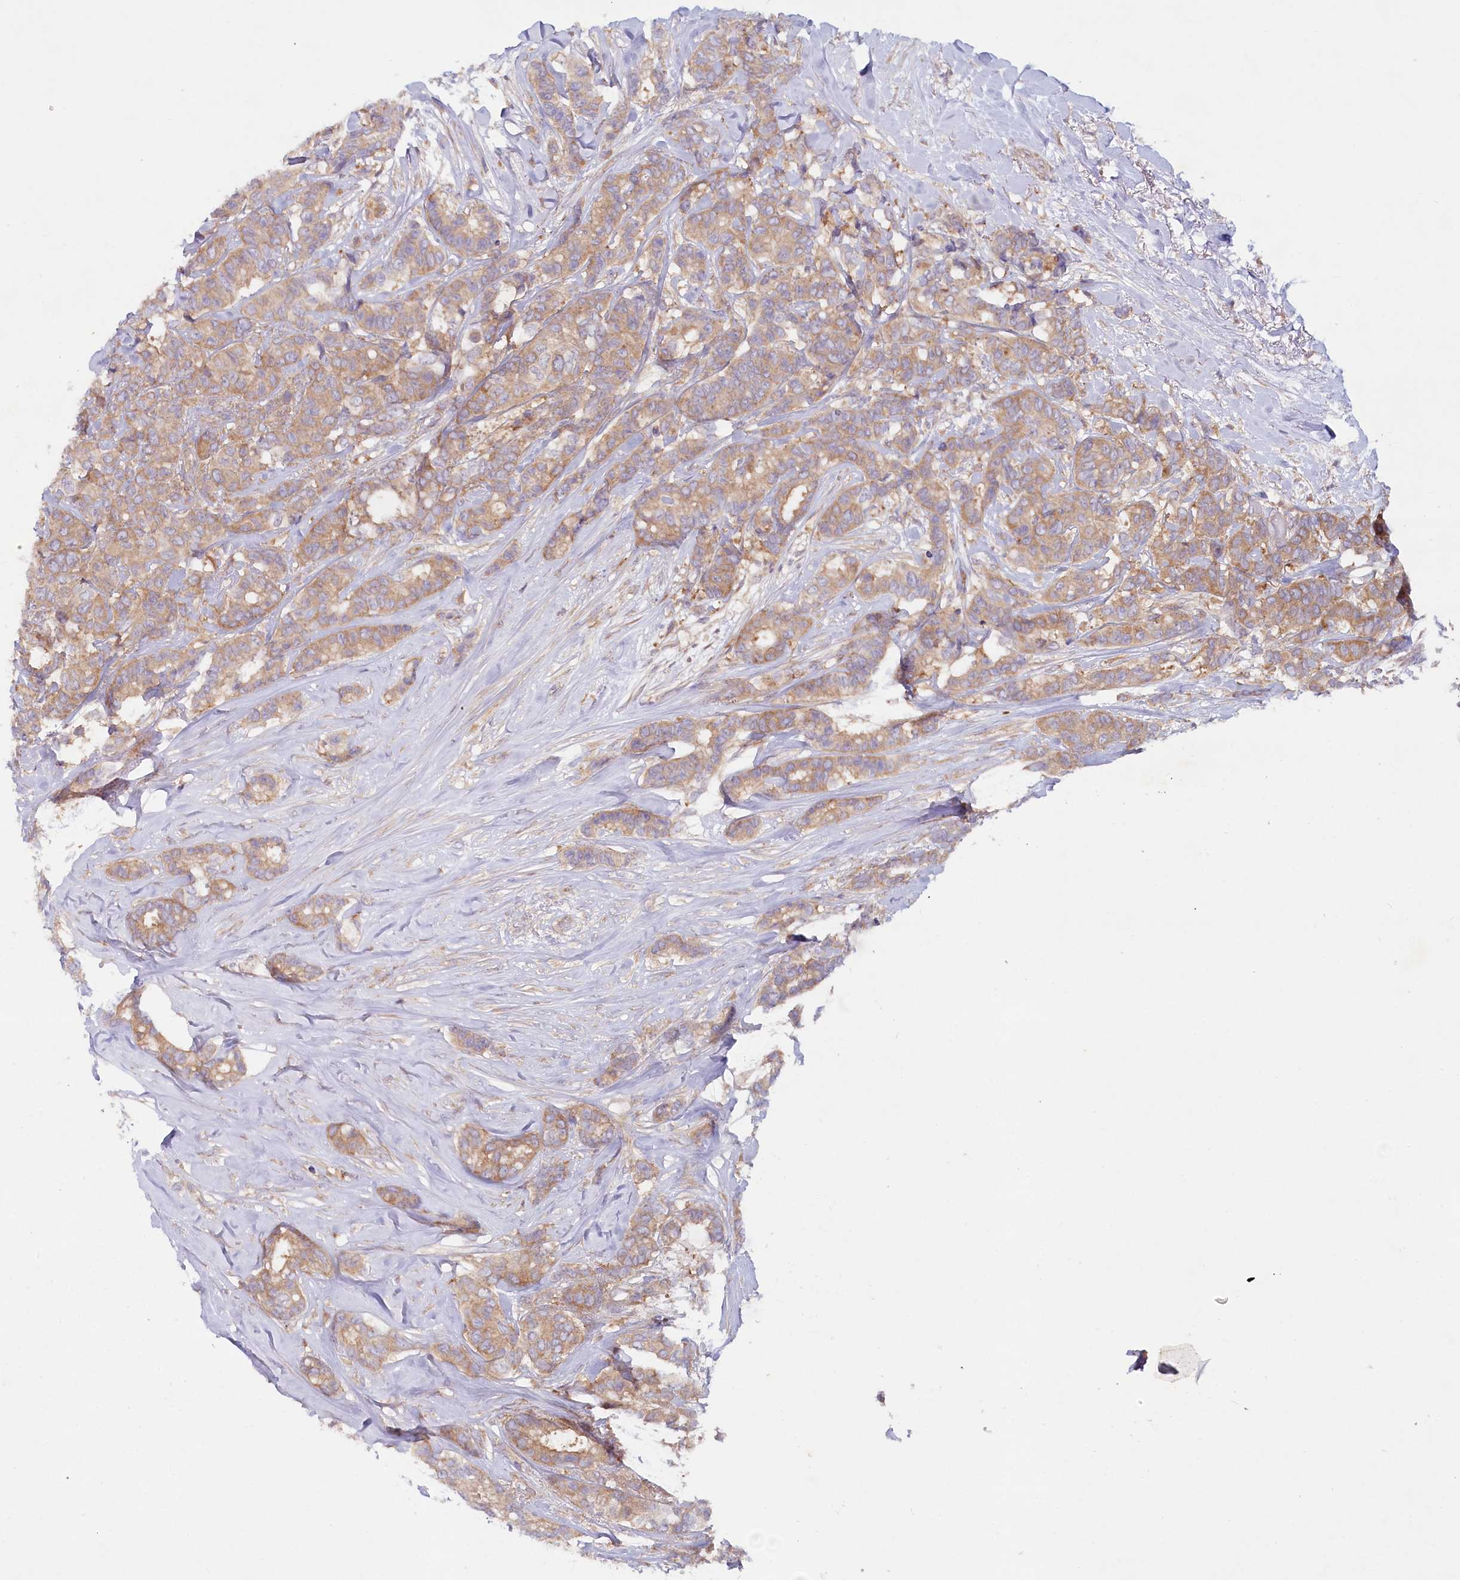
{"staining": {"intensity": "moderate", "quantity": ">75%", "location": "cytoplasmic/membranous"}, "tissue": "breast cancer", "cell_type": "Tumor cells", "image_type": "cancer", "snomed": [{"axis": "morphology", "description": "Duct carcinoma"}, {"axis": "topography", "description": "Breast"}], "caption": "Protein expression analysis of infiltrating ductal carcinoma (breast) reveals moderate cytoplasmic/membranous positivity in about >75% of tumor cells. The protein is stained brown, and the nuclei are stained in blue (DAB (3,3'-diaminobenzidine) IHC with brightfield microscopy, high magnification).", "gene": "TNIP1", "patient": {"sex": "female", "age": 87}}